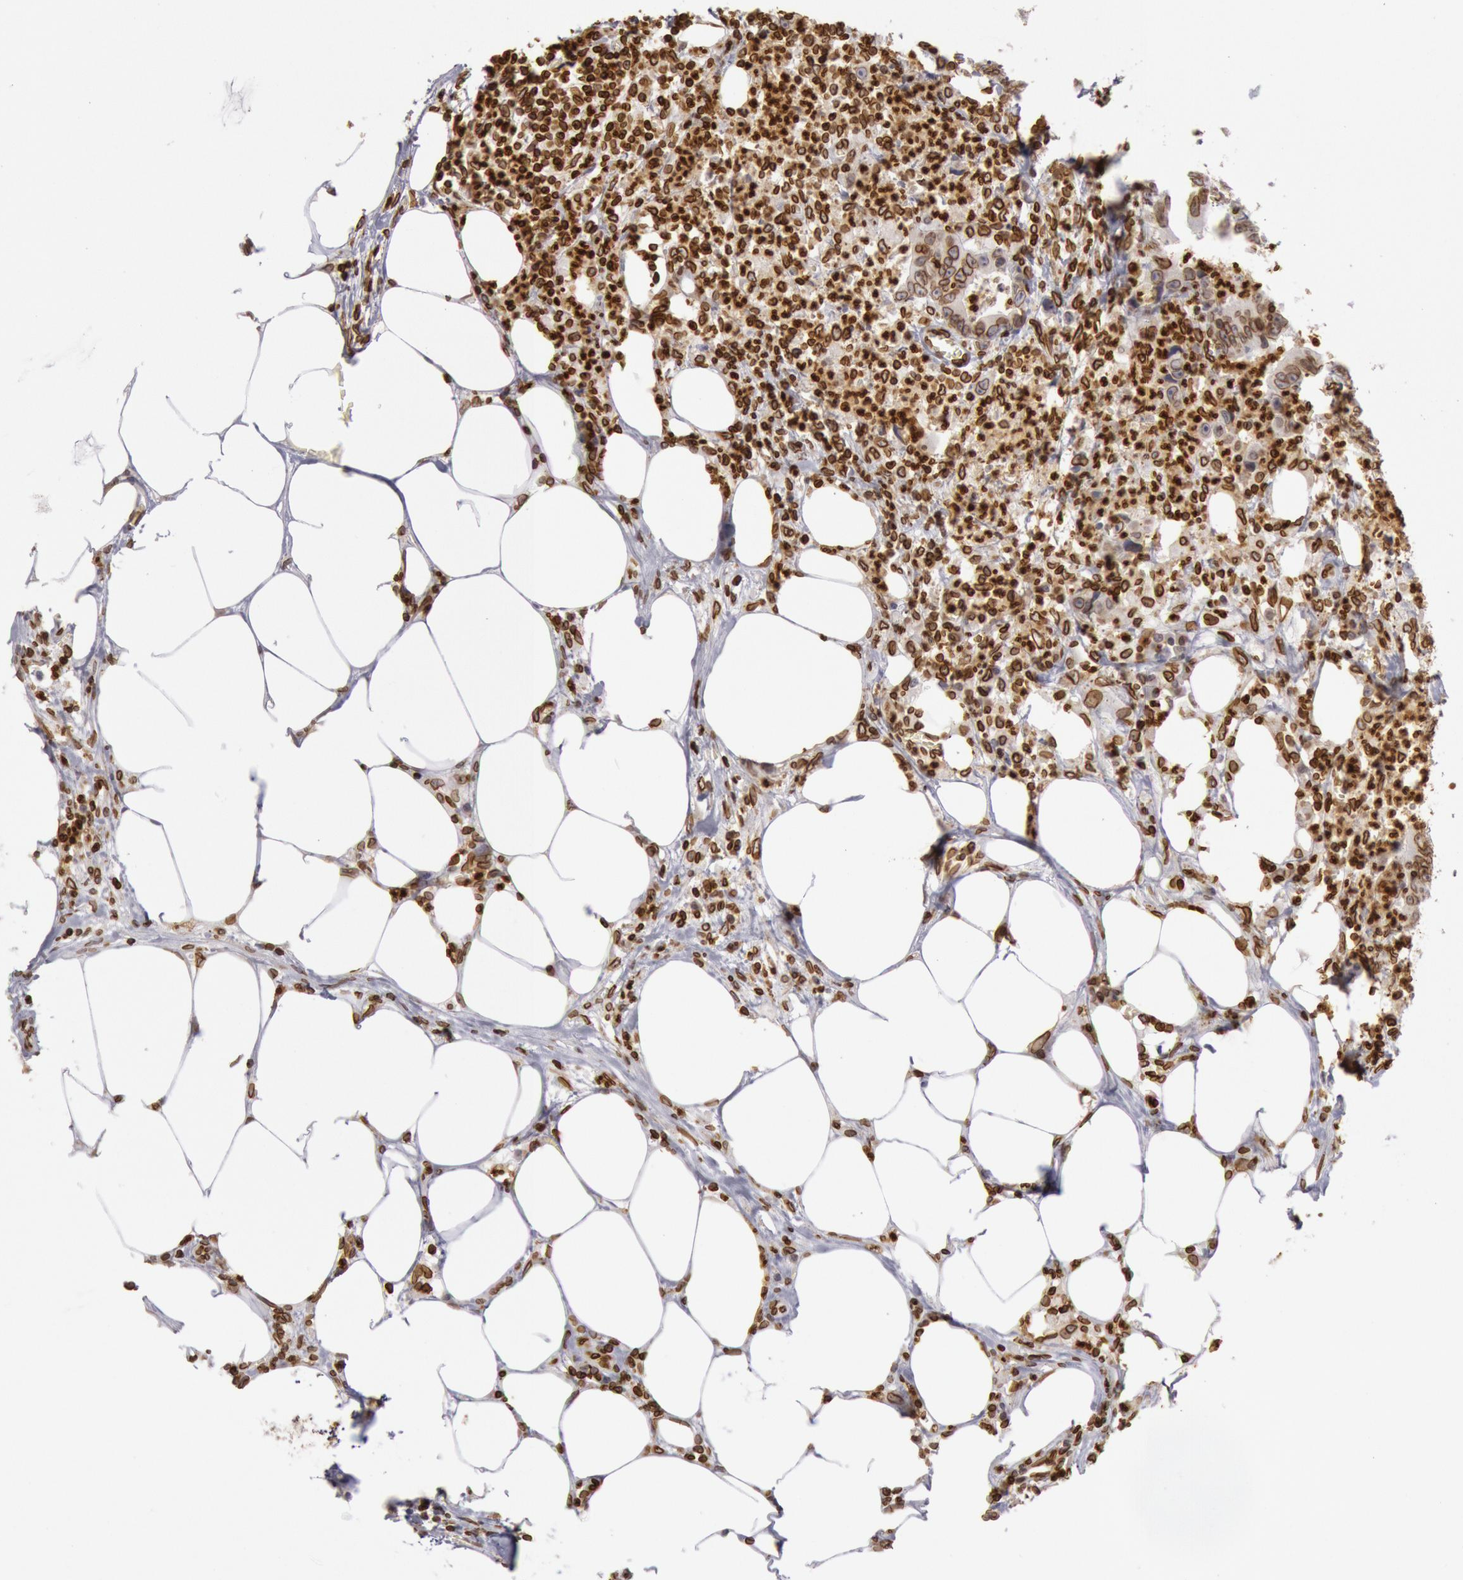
{"staining": {"intensity": "strong", "quantity": ">75%", "location": "nuclear"}, "tissue": "colorectal cancer", "cell_type": "Tumor cells", "image_type": "cancer", "snomed": [{"axis": "morphology", "description": "Adenocarcinoma, NOS"}, {"axis": "topography", "description": "Colon"}], "caption": "An image showing strong nuclear positivity in approximately >75% of tumor cells in colorectal adenocarcinoma, as visualized by brown immunohistochemical staining.", "gene": "SUN2", "patient": {"sex": "male", "age": 55}}